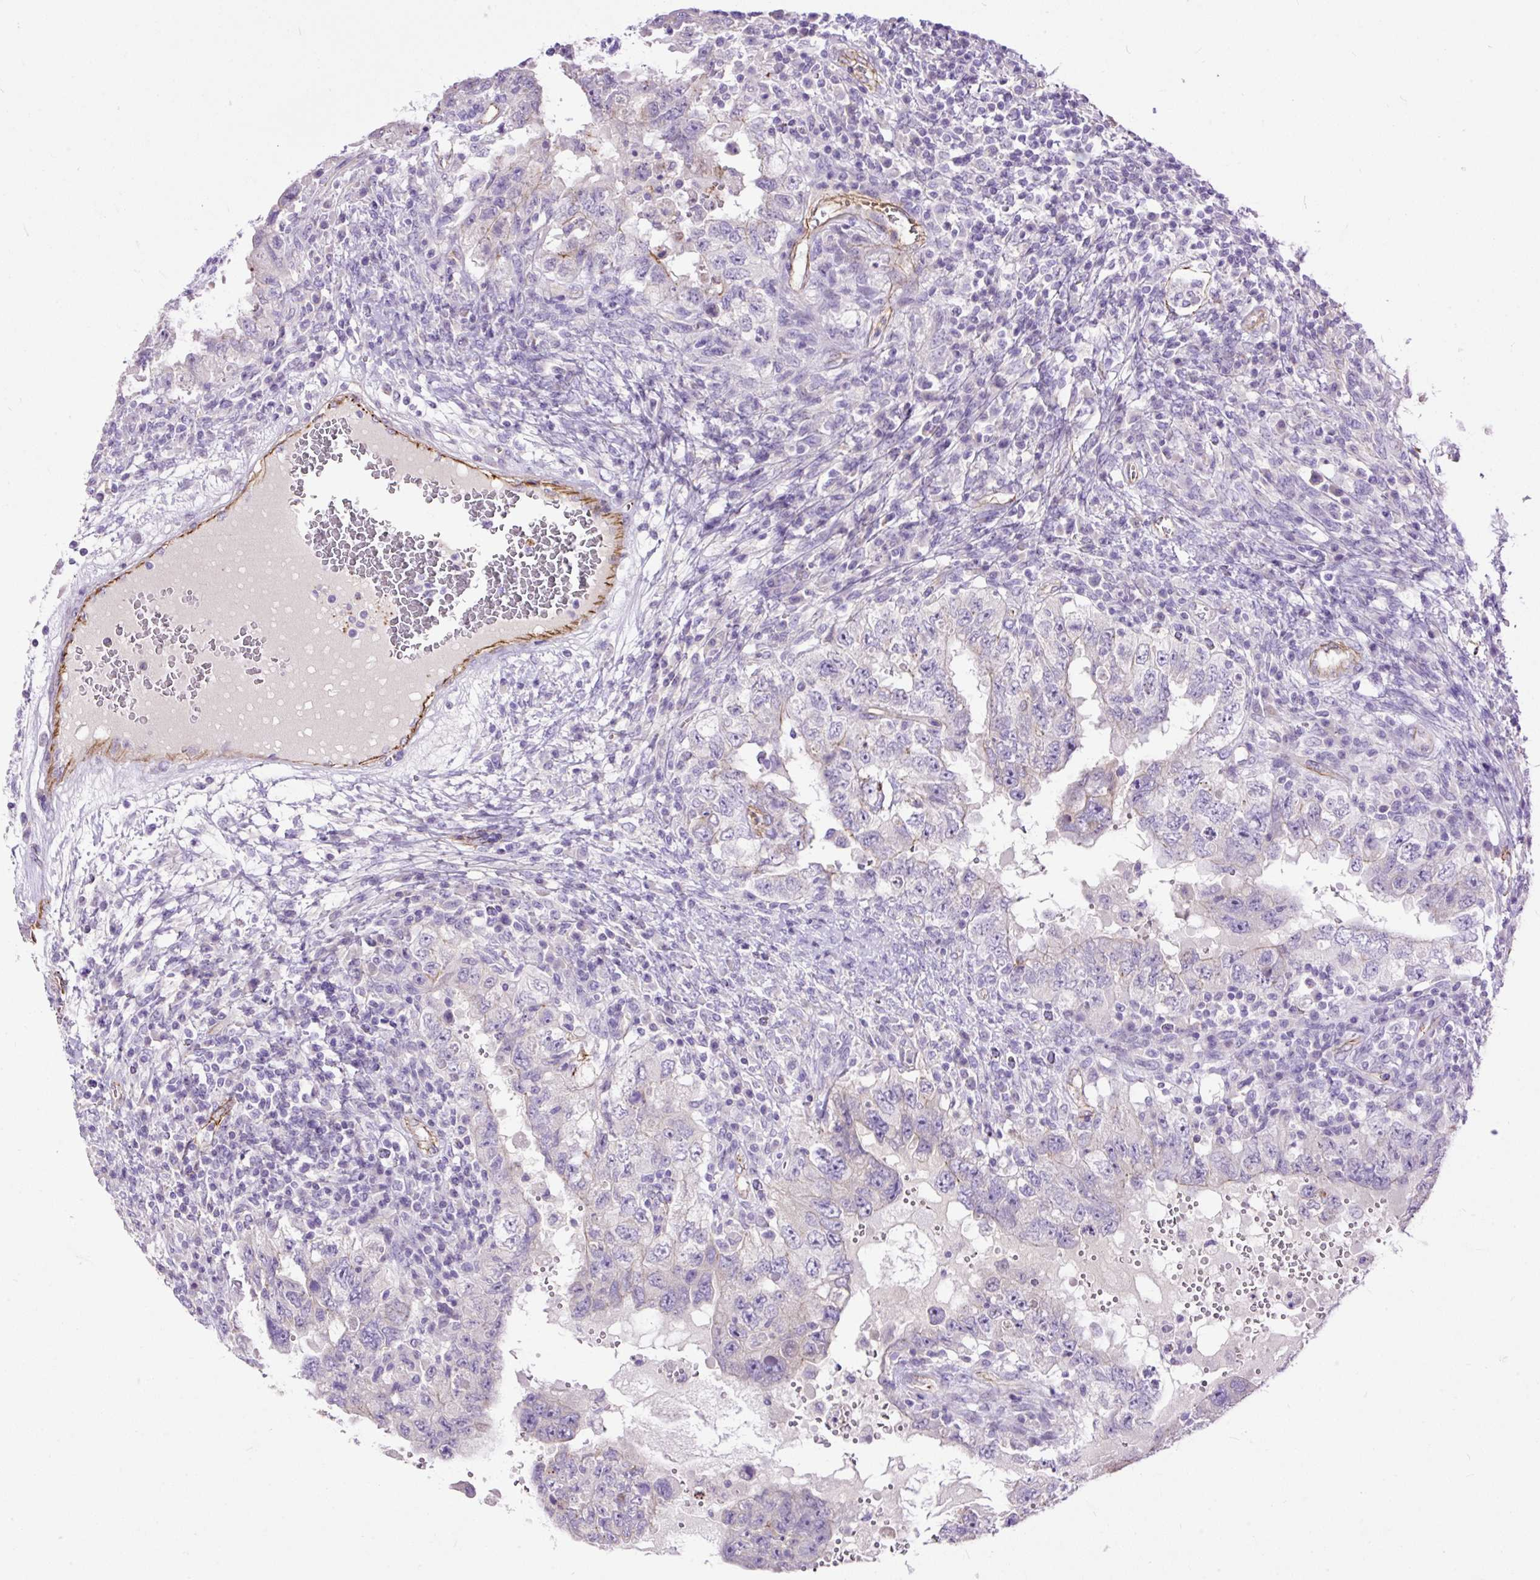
{"staining": {"intensity": "negative", "quantity": "none", "location": "none"}, "tissue": "testis cancer", "cell_type": "Tumor cells", "image_type": "cancer", "snomed": [{"axis": "morphology", "description": "Carcinoma, Embryonal, NOS"}, {"axis": "topography", "description": "Testis"}], "caption": "A high-resolution histopathology image shows immunohistochemistry (IHC) staining of testis embryonal carcinoma, which exhibits no significant expression in tumor cells.", "gene": "MAGEB16", "patient": {"sex": "male", "age": 26}}